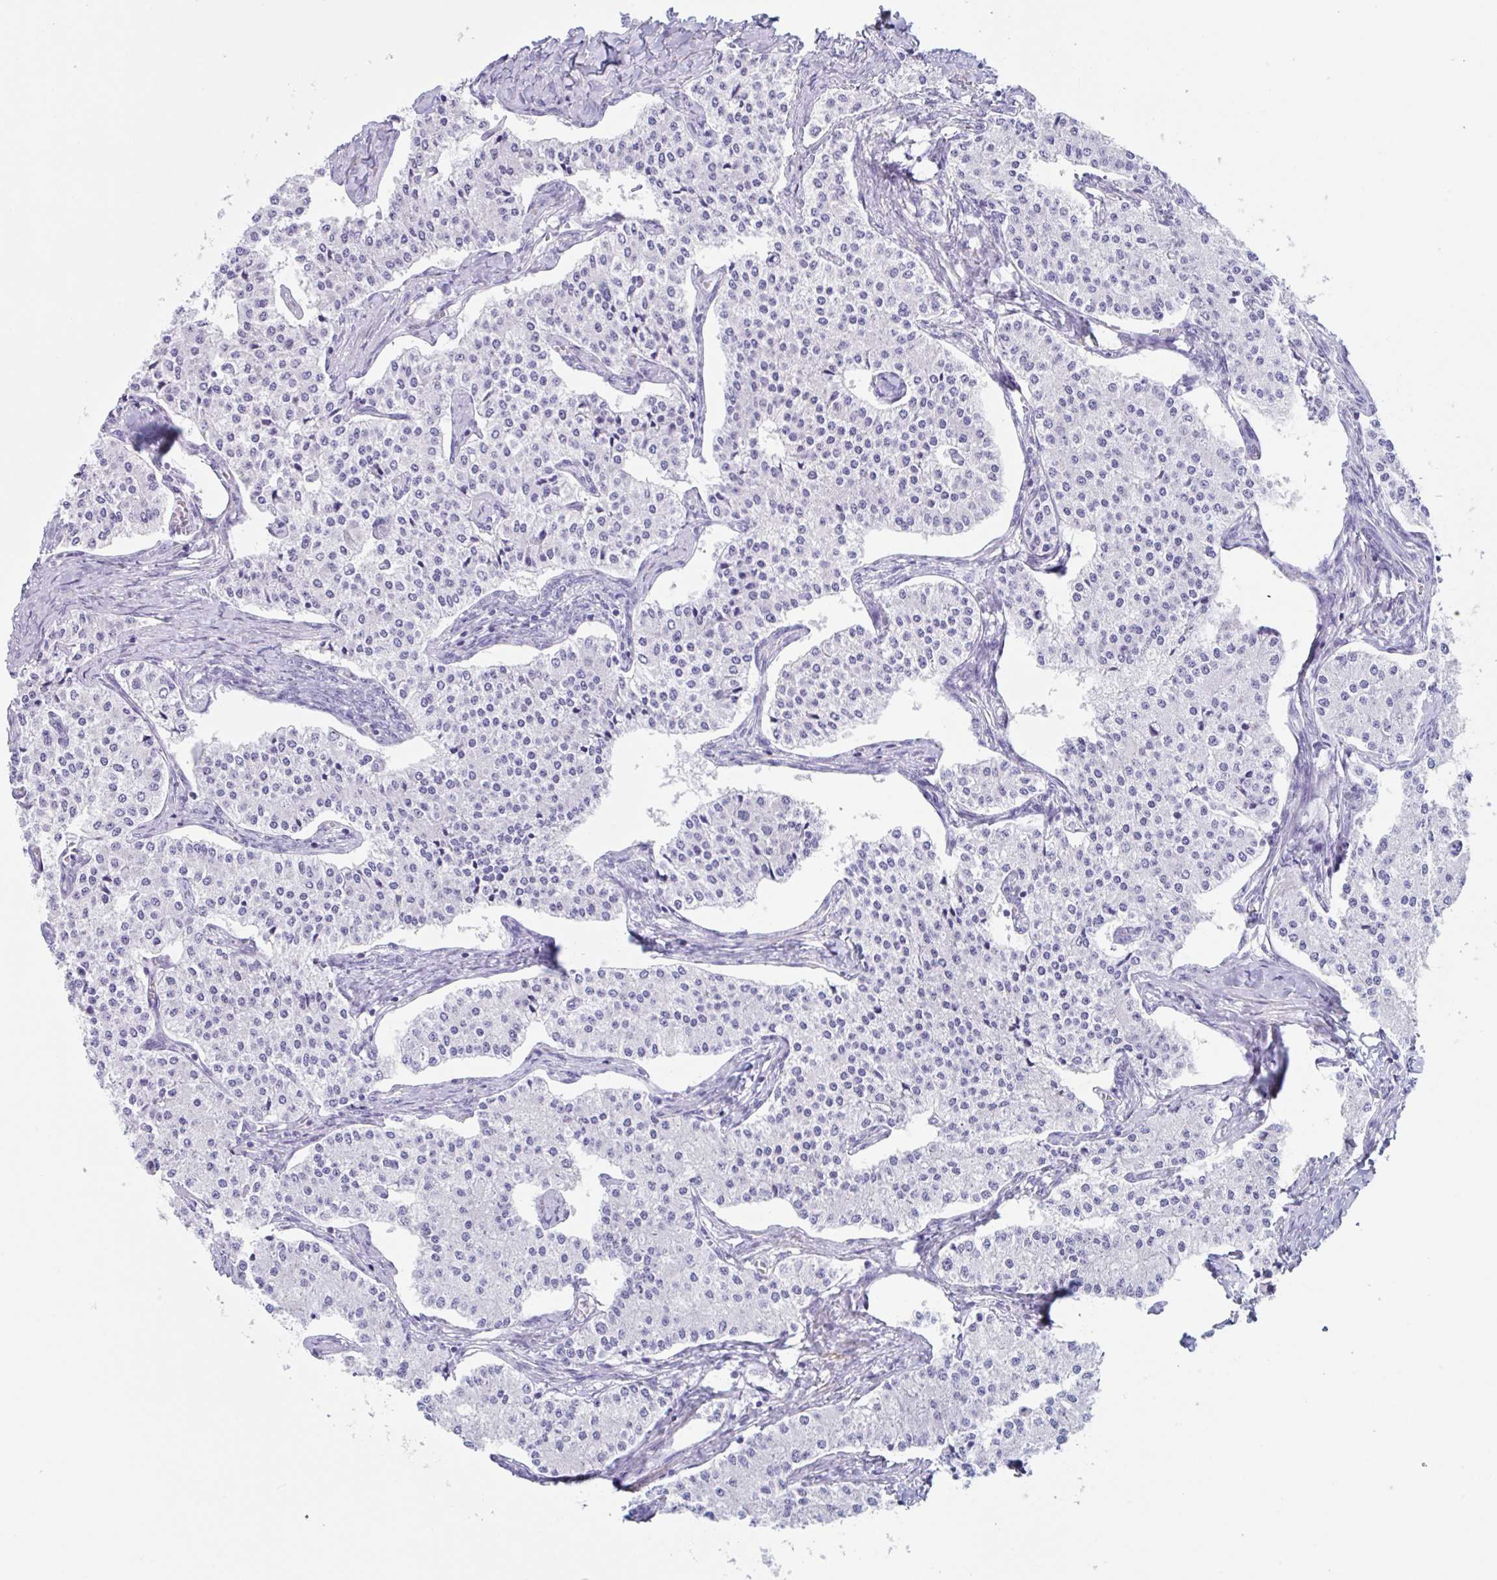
{"staining": {"intensity": "negative", "quantity": "none", "location": "none"}, "tissue": "carcinoid", "cell_type": "Tumor cells", "image_type": "cancer", "snomed": [{"axis": "morphology", "description": "Carcinoid, malignant, NOS"}, {"axis": "topography", "description": "Colon"}], "caption": "Immunohistochemistry of human carcinoid (malignant) demonstrates no staining in tumor cells.", "gene": "TAS2R41", "patient": {"sex": "female", "age": 52}}